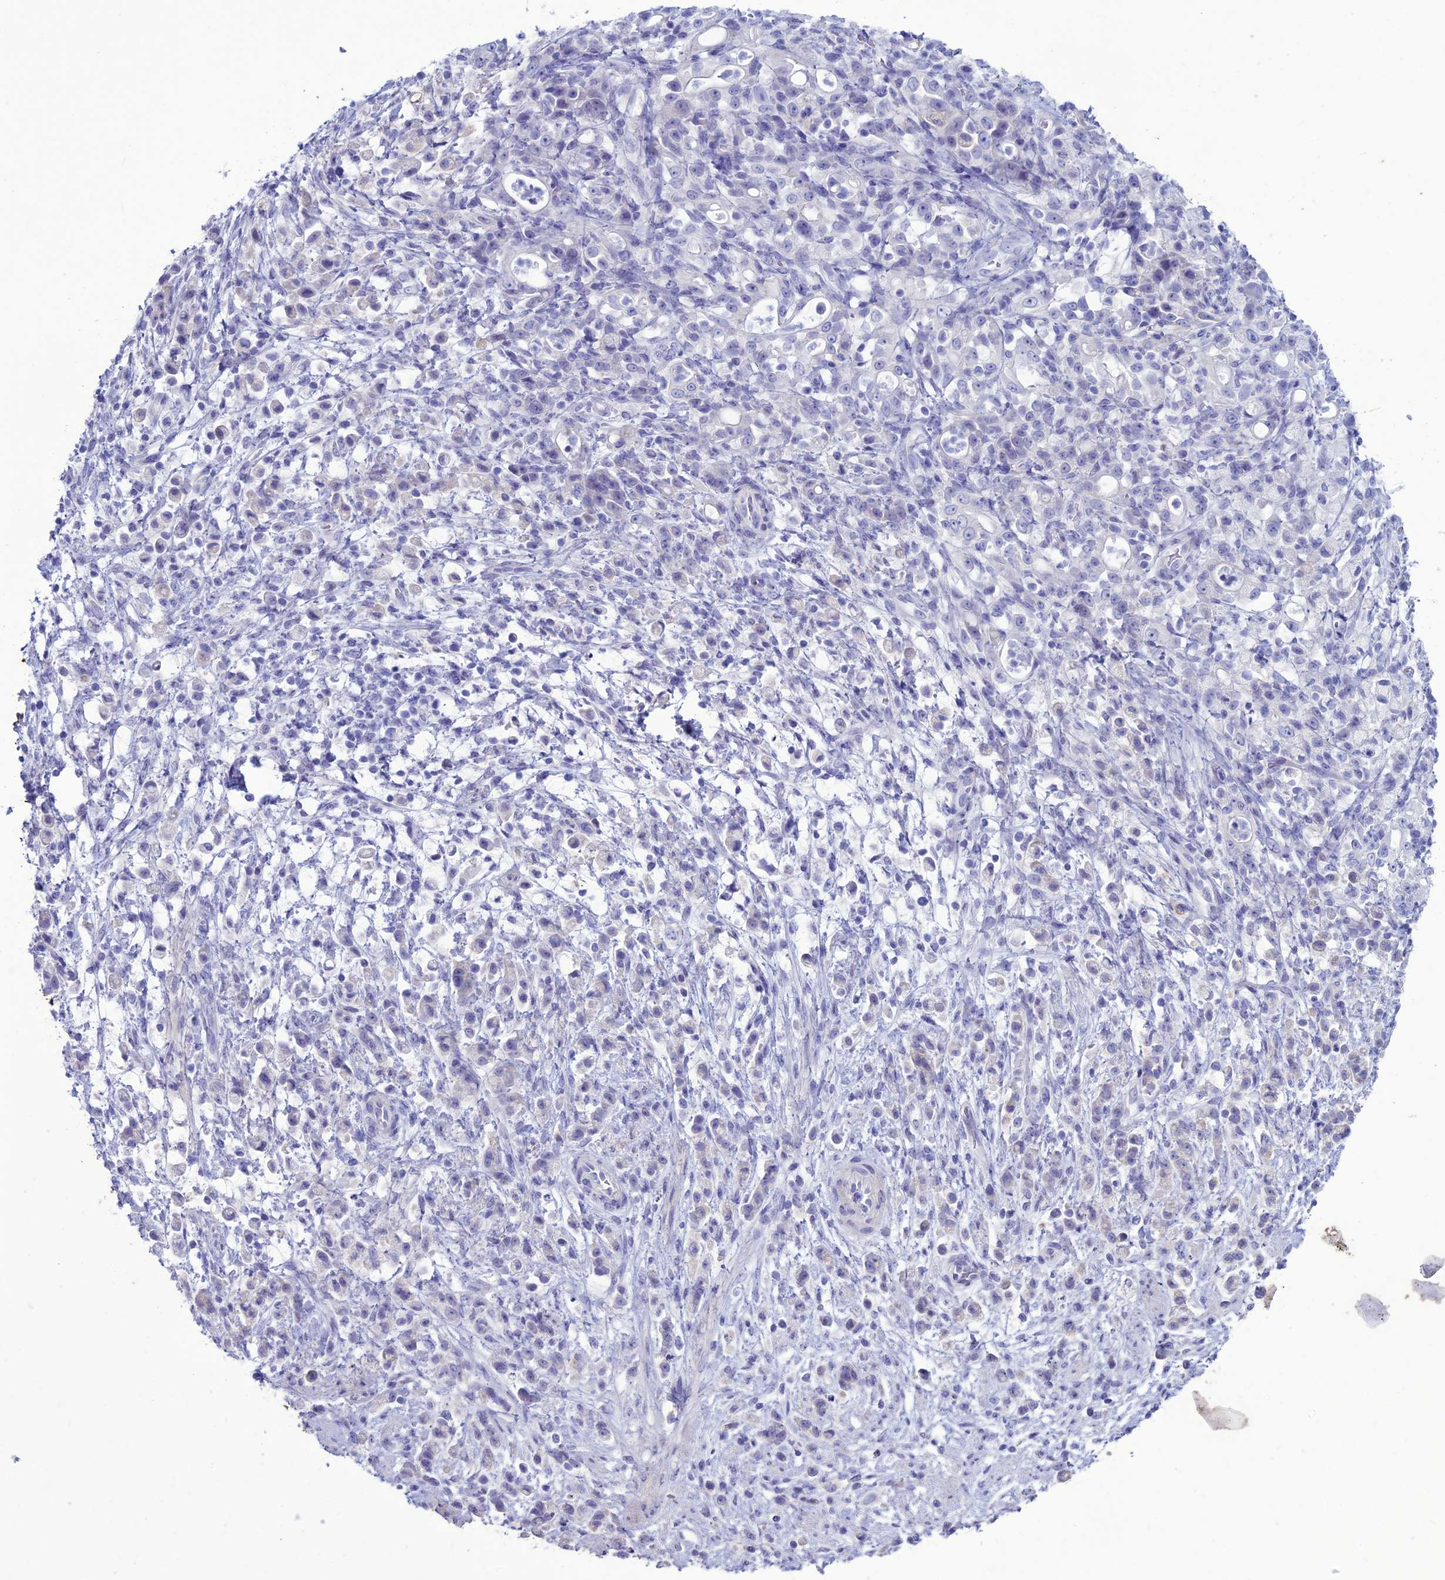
{"staining": {"intensity": "negative", "quantity": "none", "location": "none"}, "tissue": "stomach cancer", "cell_type": "Tumor cells", "image_type": "cancer", "snomed": [{"axis": "morphology", "description": "Adenocarcinoma, NOS"}, {"axis": "topography", "description": "Stomach"}], "caption": "Immunohistochemical staining of adenocarcinoma (stomach) shows no significant positivity in tumor cells.", "gene": "CLEC2L", "patient": {"sex": "female", "age": 60}}